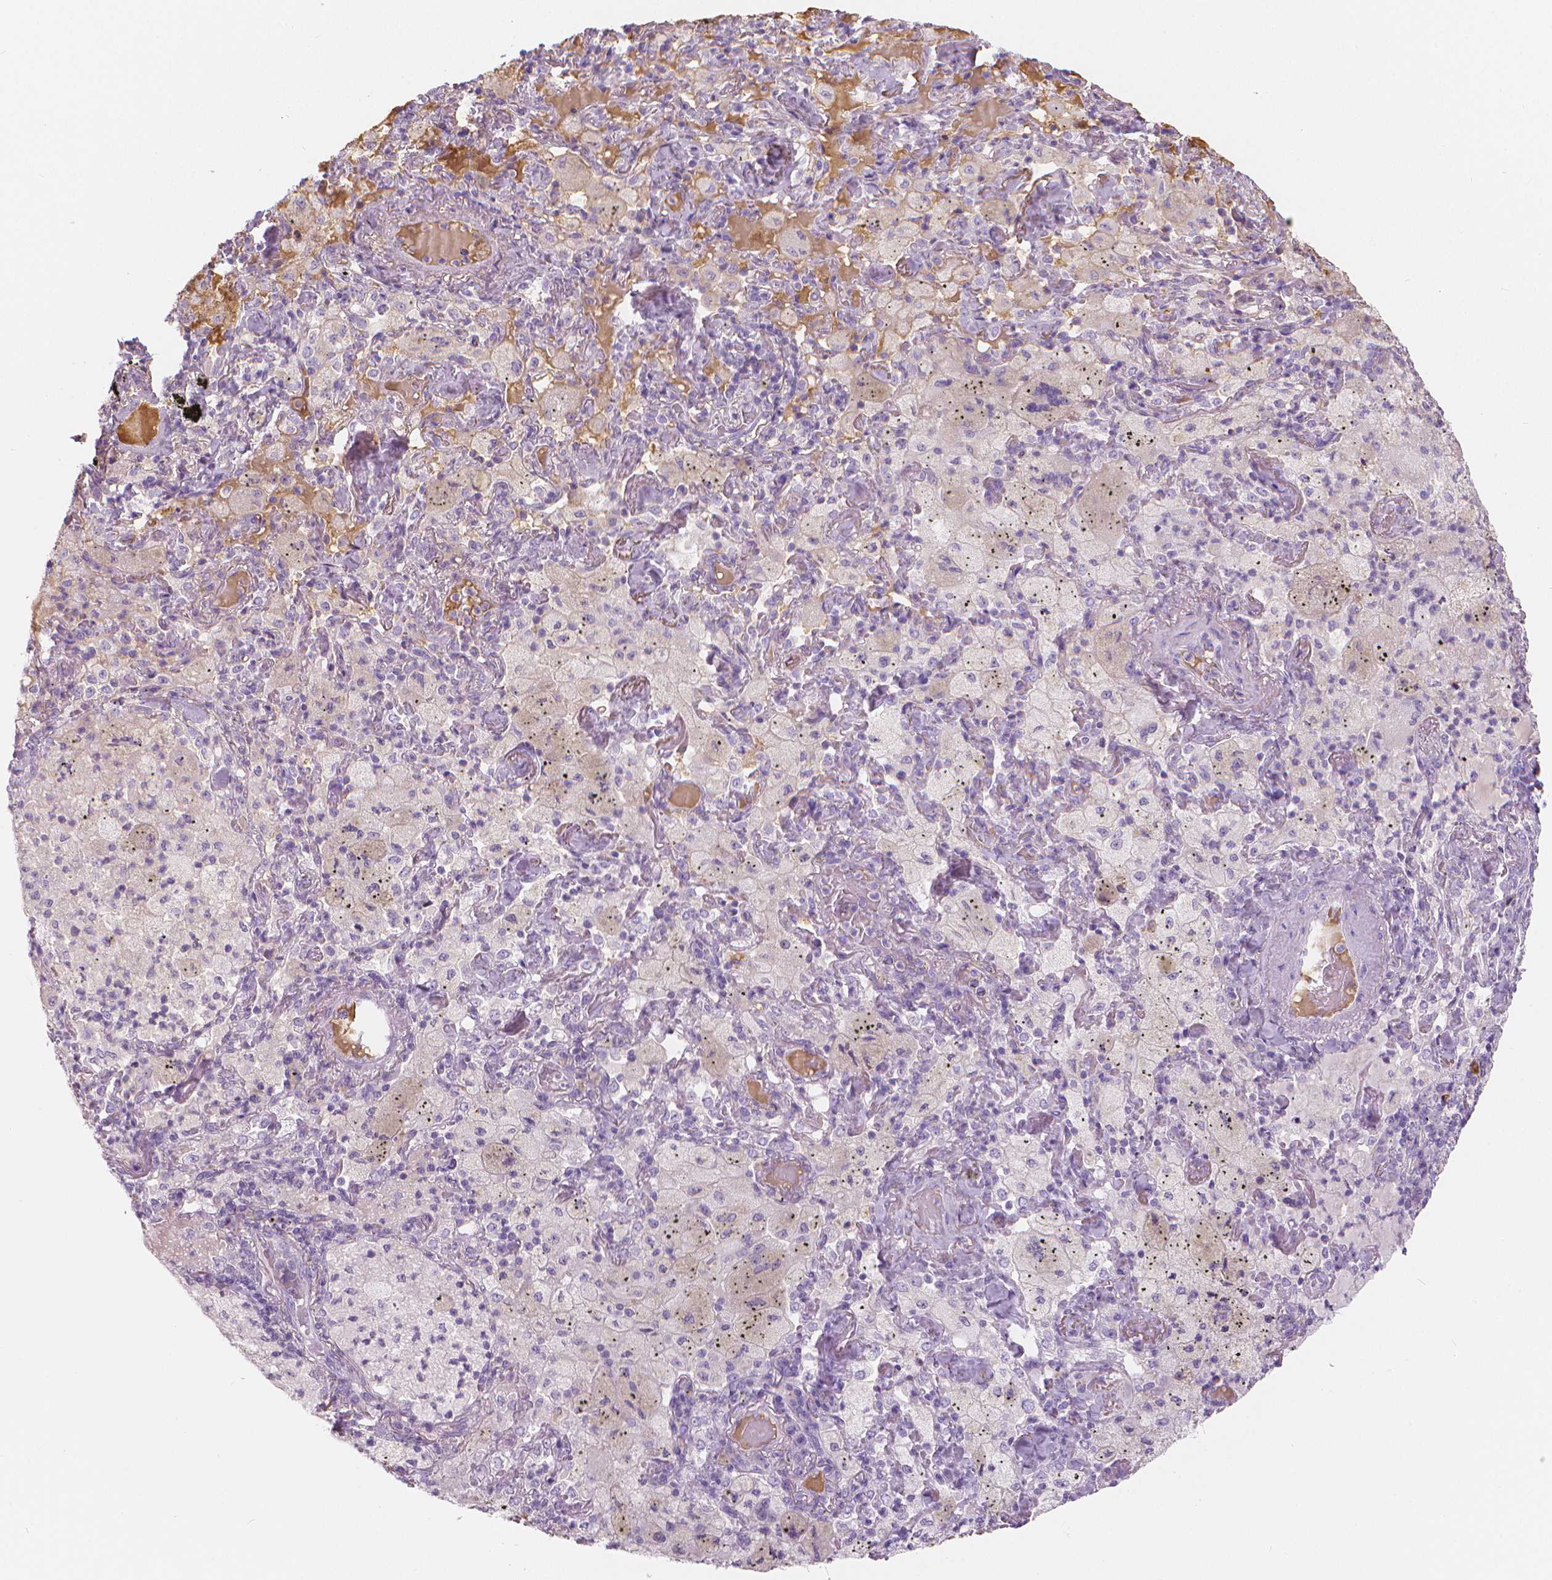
{"staining": {"intensity": "negative", "quantity": "none", "location": "none"}, "tissue": "lung cancer", "cell_type": "Tumor cells", "image_type": "cancer", "snomed": [{"axis": "morphology", "description": "Adenocarcinoma, NOS"}, {"axis": "topography", "description": "Lung"}], "caption": "A high-resolution photomicrograph shows immunohistochemistry staining of adenocarcinoma (lung), which demonstrates no significant expression in tumor cells. The staining was performed using DAB (3,3'-diaminobenzidine) to visualize the protein expression in brown, while the nuclei were stained in blue with hematoxylin (Magnification: 20x).", "gene": "APOA4", "patient": {"sex": "female", "age": 73}}